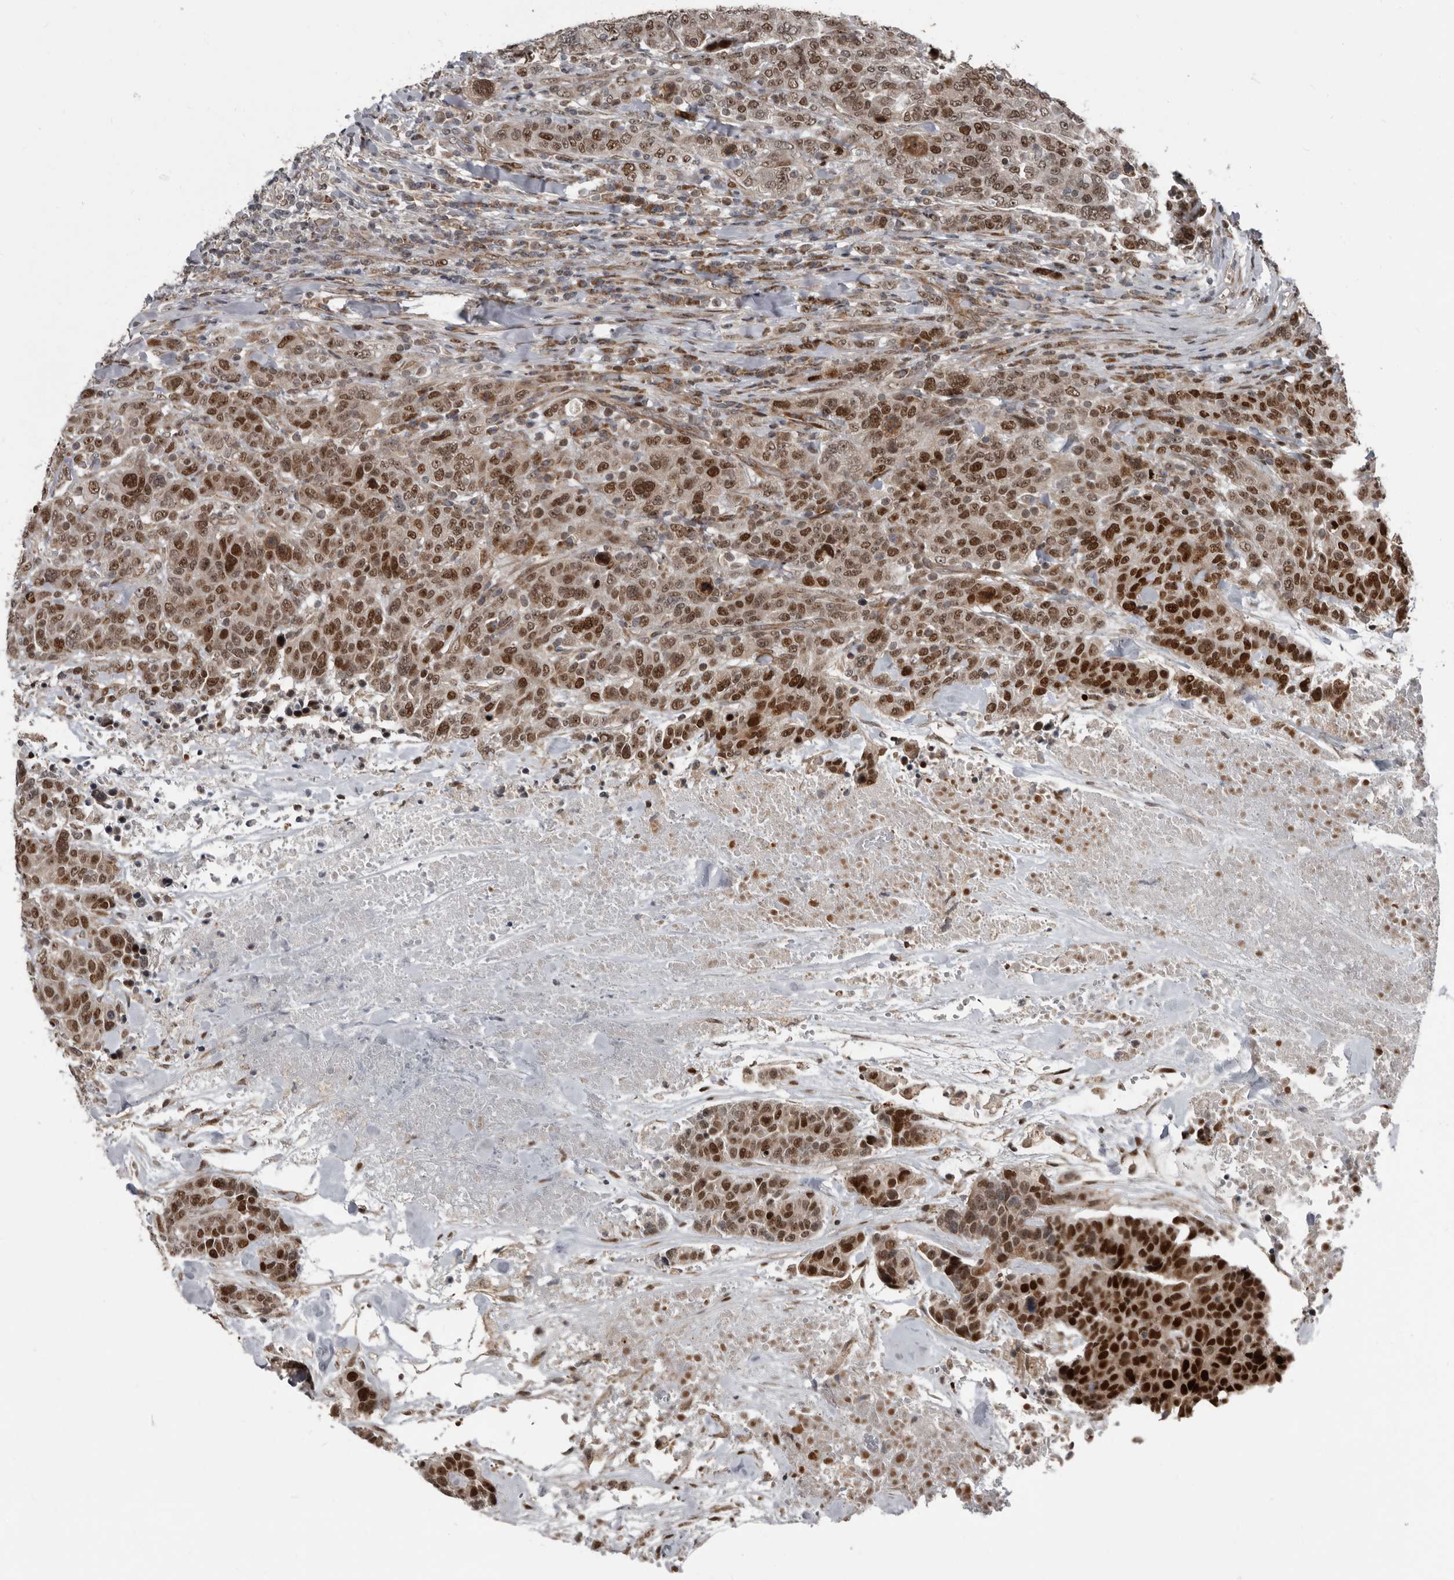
{"staining": {"intensity": "strong", "quantity": ">75%", "location": "nuclear"}, "tissue": "breast cancer", "cell_type": "Tumor cells", "image_type": "cancer", "snomed": [{"axis": "morphology", "description": "Duct carcinoma"}, {"axis": "topography", "description": "Breast"}], "caption": "DAB (3,3'-diaminobenzidine) immunohistochemical staining of human breast cancer displays strong nuclear protein staining in approximately >75% of tumor cells. (DAB IHC, brown staining for protein, blue staining for nuclei).", "gene": "CHD1L", "patient": {"sex": "female", "age": 37}}